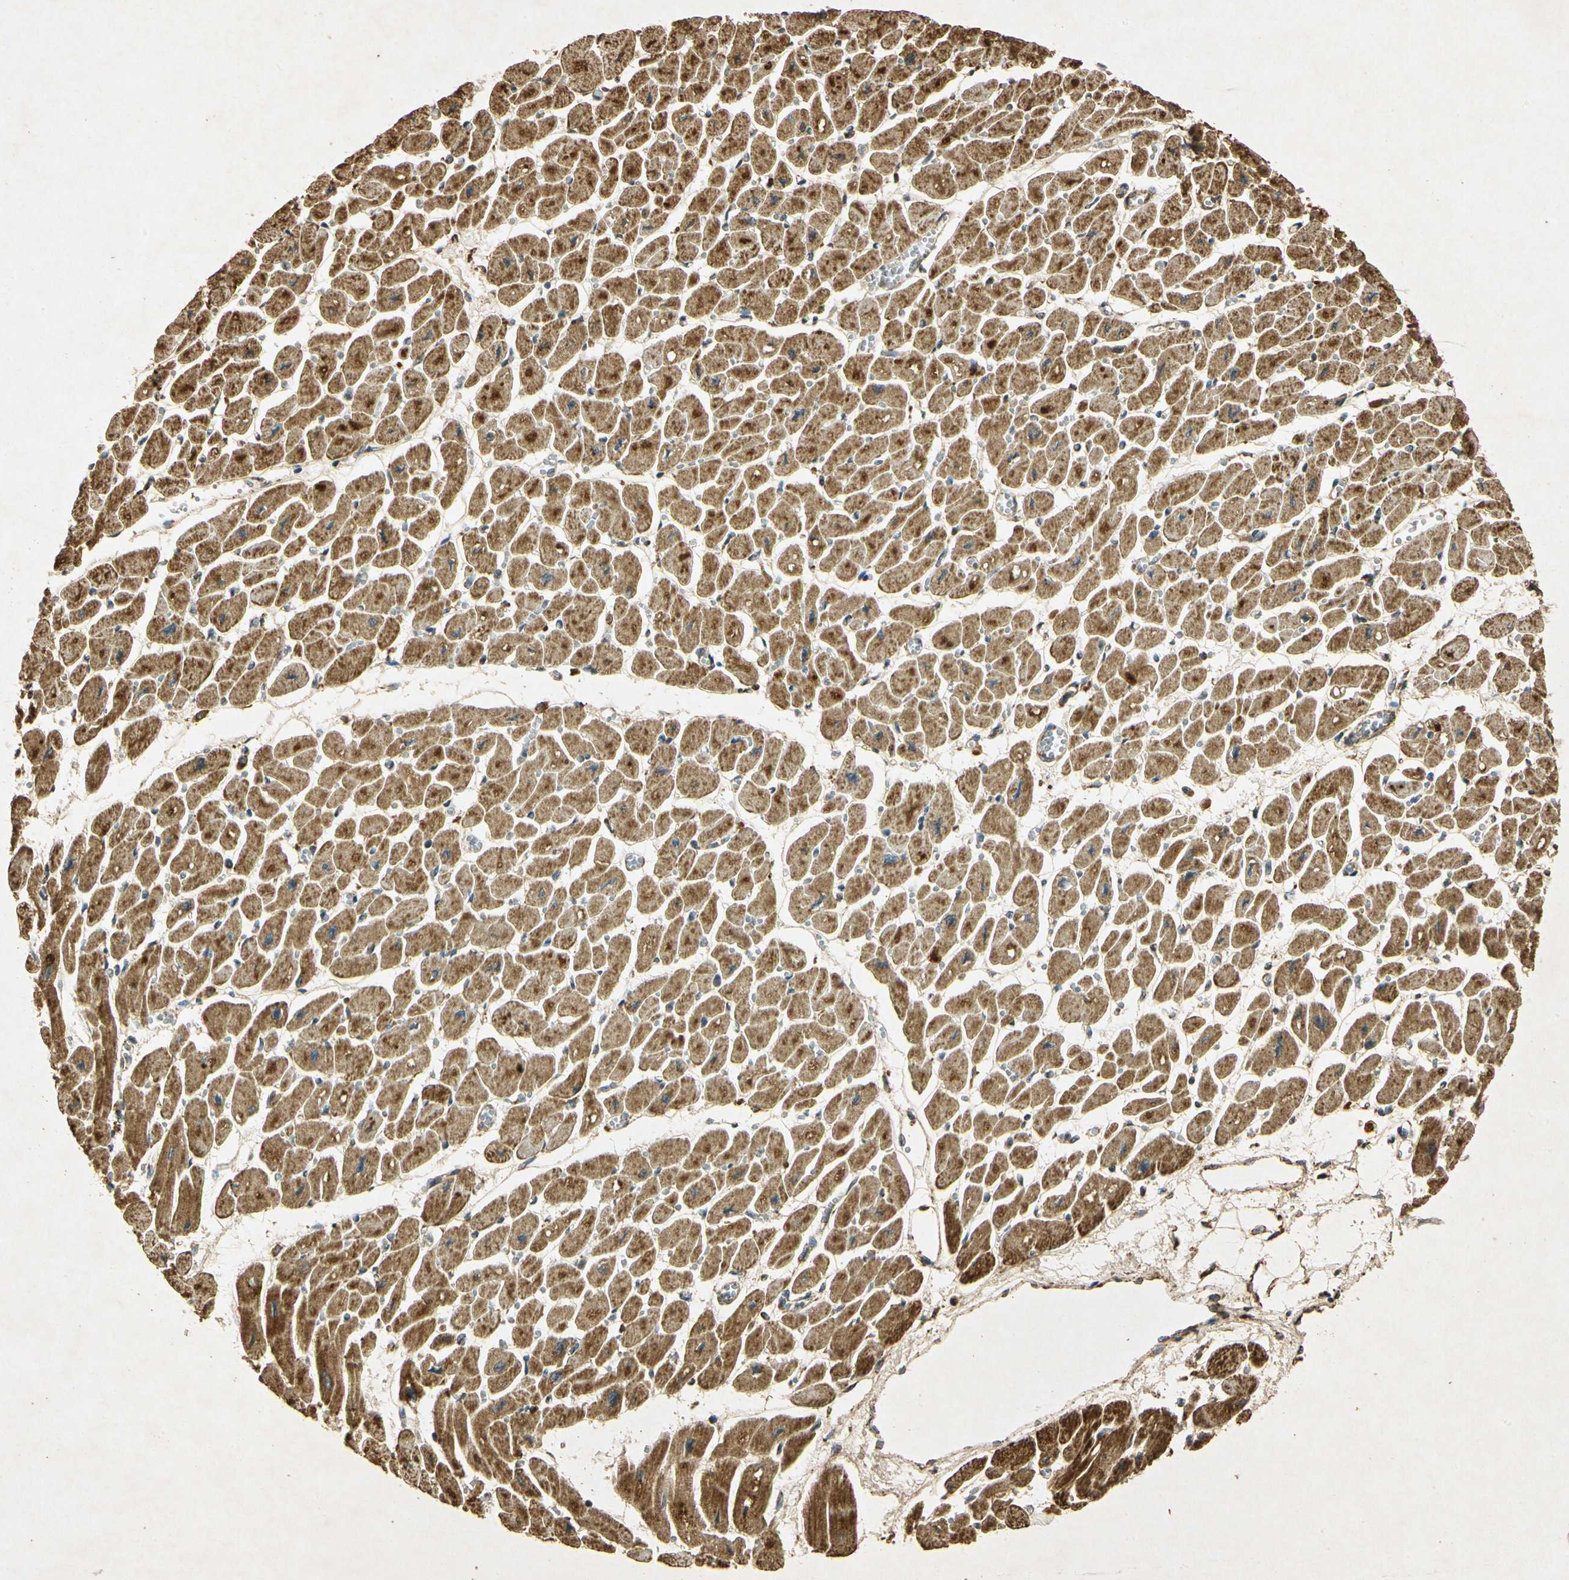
{"staining": {"intensity": "moderate", "quantity": ">75%", "location": "cytoplasmic/membranous"}, "tissue": "heart muscle", "cell_type": "Cardiomyocytes", "image_type": "normal", "snomed": [{"axis": "morphology", "description": "Normal tissue, NOS"}, {"axis": "topography", "description": "Heart"}], "caption": "A micrograph of human heart muscle stained for a protein shows moderate cytoplasmic/membranous brown staining in cardiomyocytes. The staining is performed using DAB brown chromogen to label protein expression. The nuclei are counter-stained blue using hematoxylin.", "gene": "PRDX3", "patient": {"sex": "female", "age": 54}}